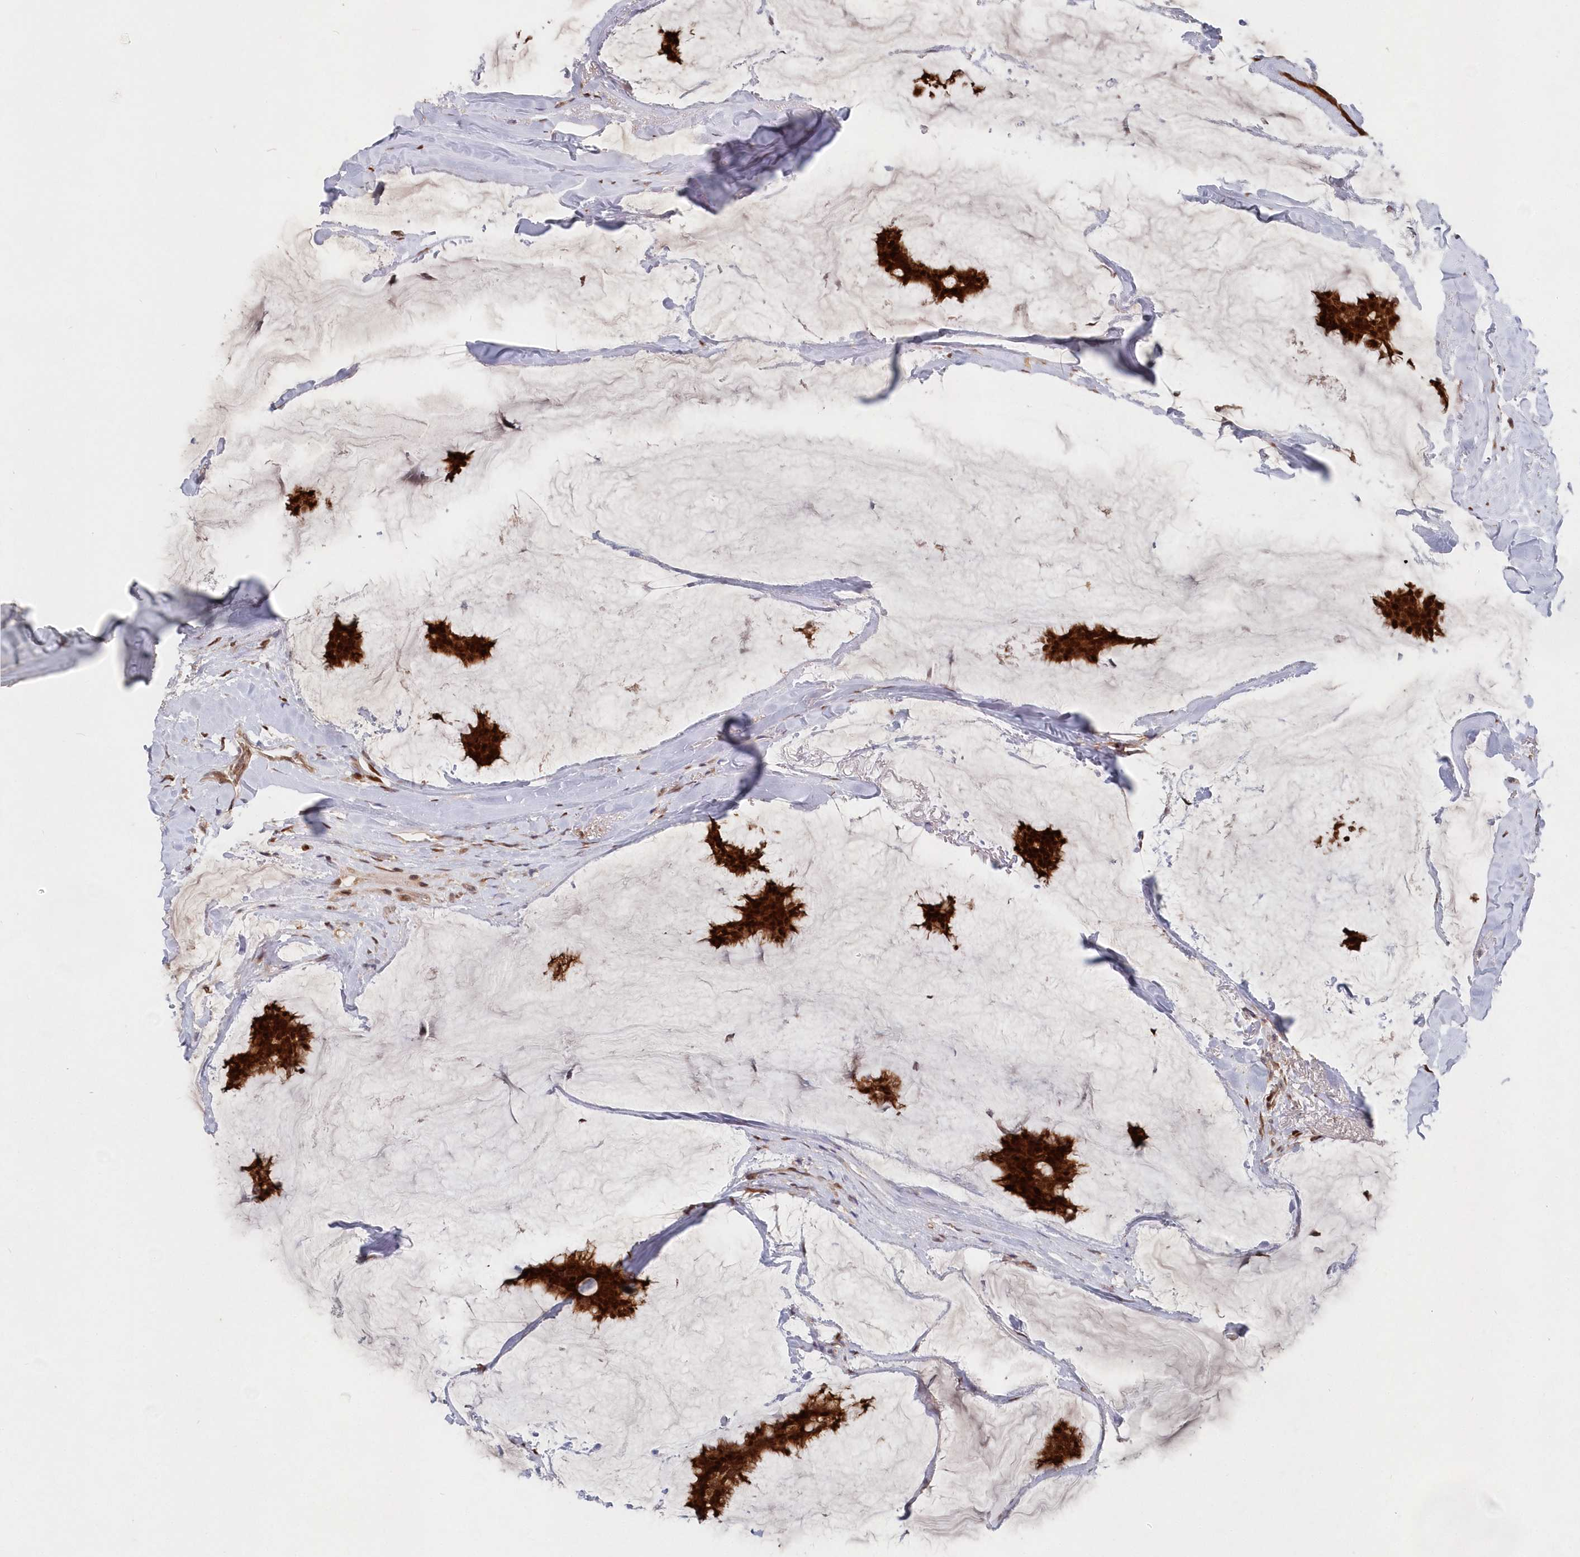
{"staining": {"intensity": "strong", "quantity": ">75%", "location": "cytoplasmic/membranous,nuclear"}, "tissue": "breast cancer", "cell_type": "Tumor cells", "image_type": "cancer", "snomed": [{"axis": "morphology", "description": "Duct carcinoma"}, {"axis": "topography", "description": "Breast"}], "caption": "Brown immunohistochemical staining in breast cancer reveals strong cytoplasmic/membranous and nuclear expression in approximately >75% of tumor cells.", "gene": "ABHD14B", "patient": {"sex": "female", "age": 93}}